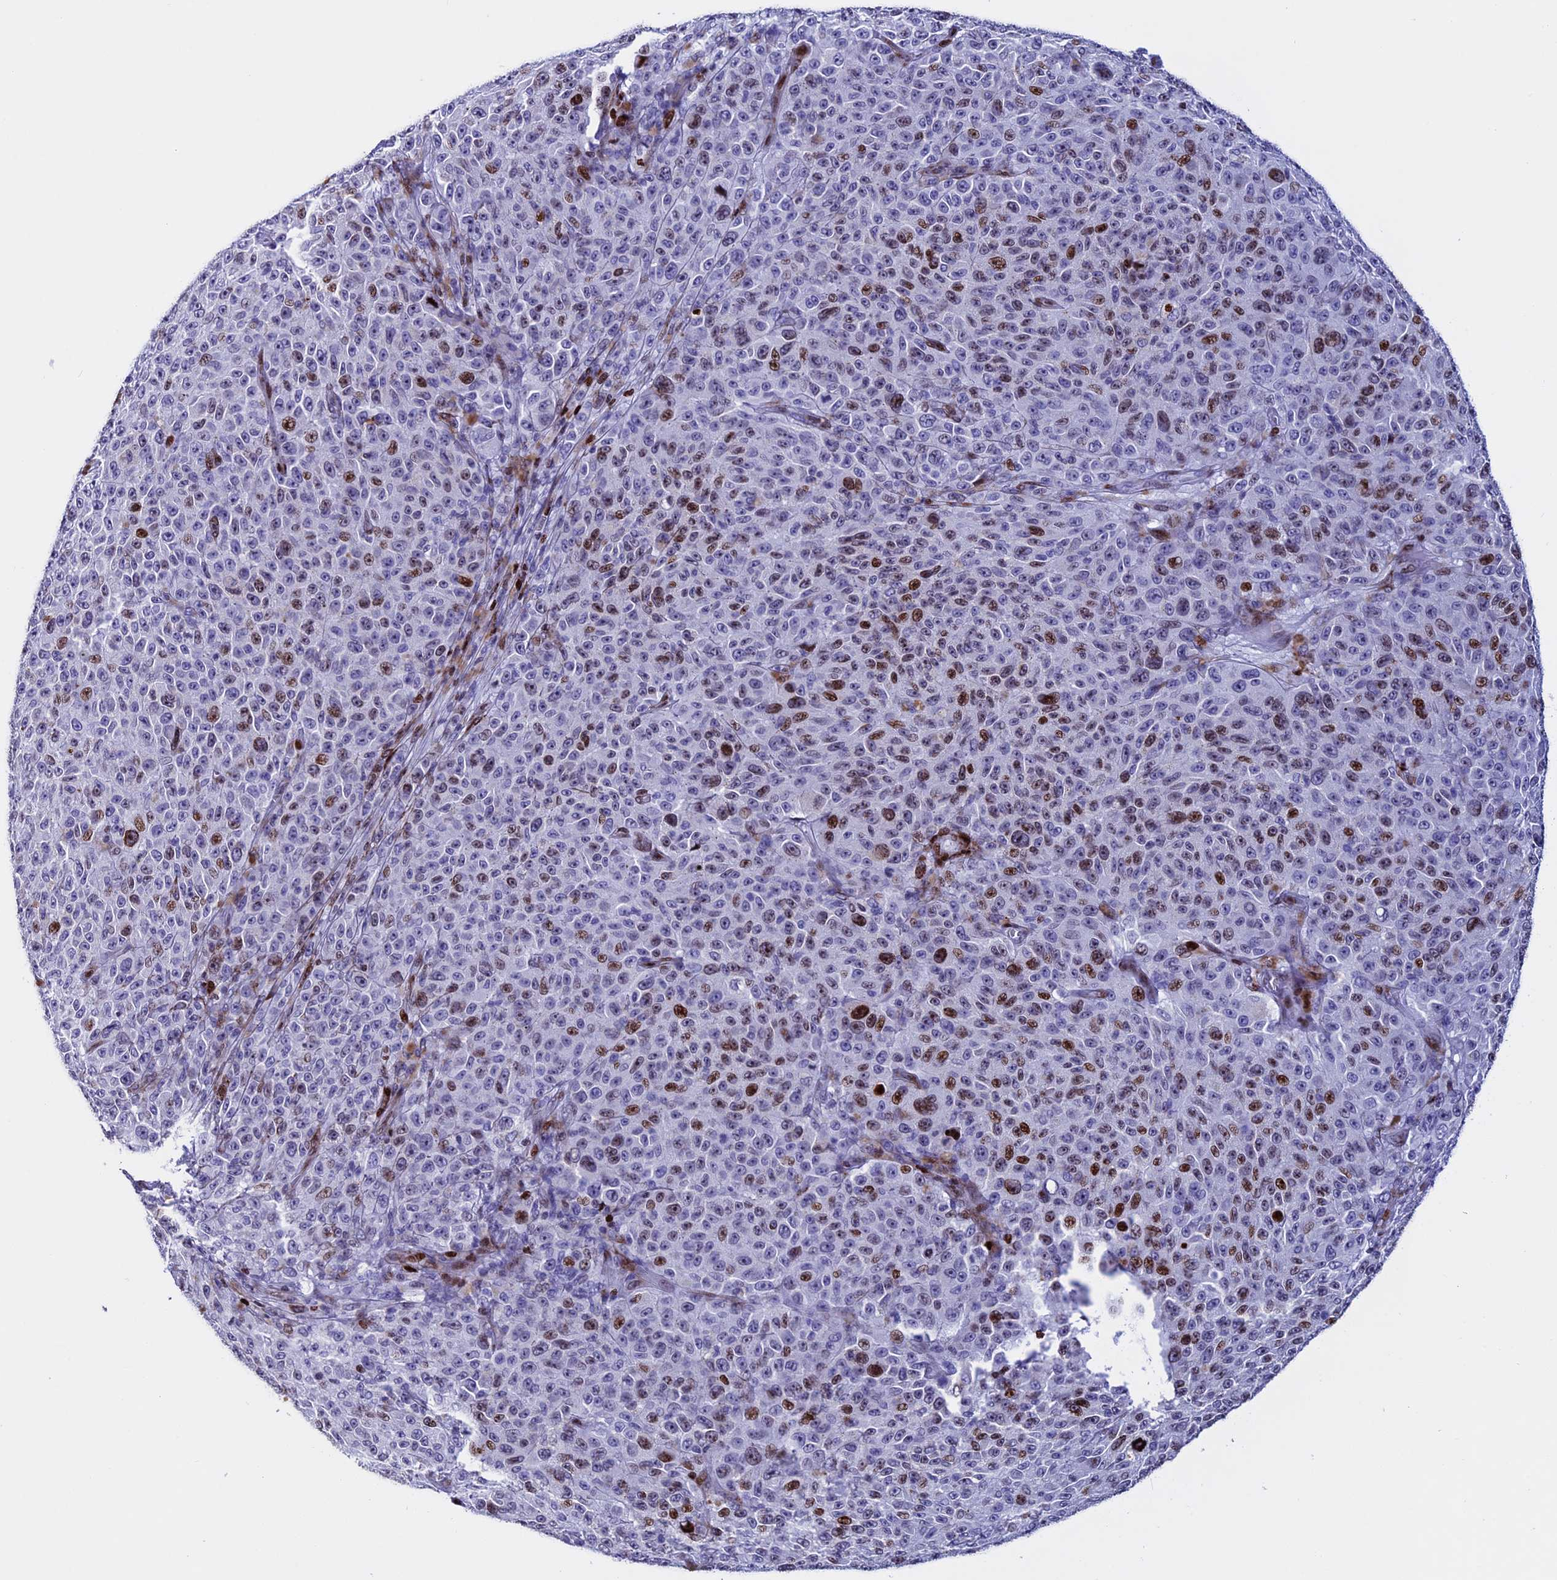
{"staining": {"intensity": "strong", "quantity": "<25%", "location": "nuclear"}, "tissue": "melanoma", "cell_type": "Tumor cells", "image_type": "cancer", "snomed": [{"axis": "morphology", "description": "Malignant melanoma, NOS"}, {"axis": "topography", "description": "Skin"}], "caption": "A brown stain labels strong nuclear expression of a protein in melanoma tumor cells.", "gene": "BTBD3", "patient": {"sex": "female", "age": 82}}